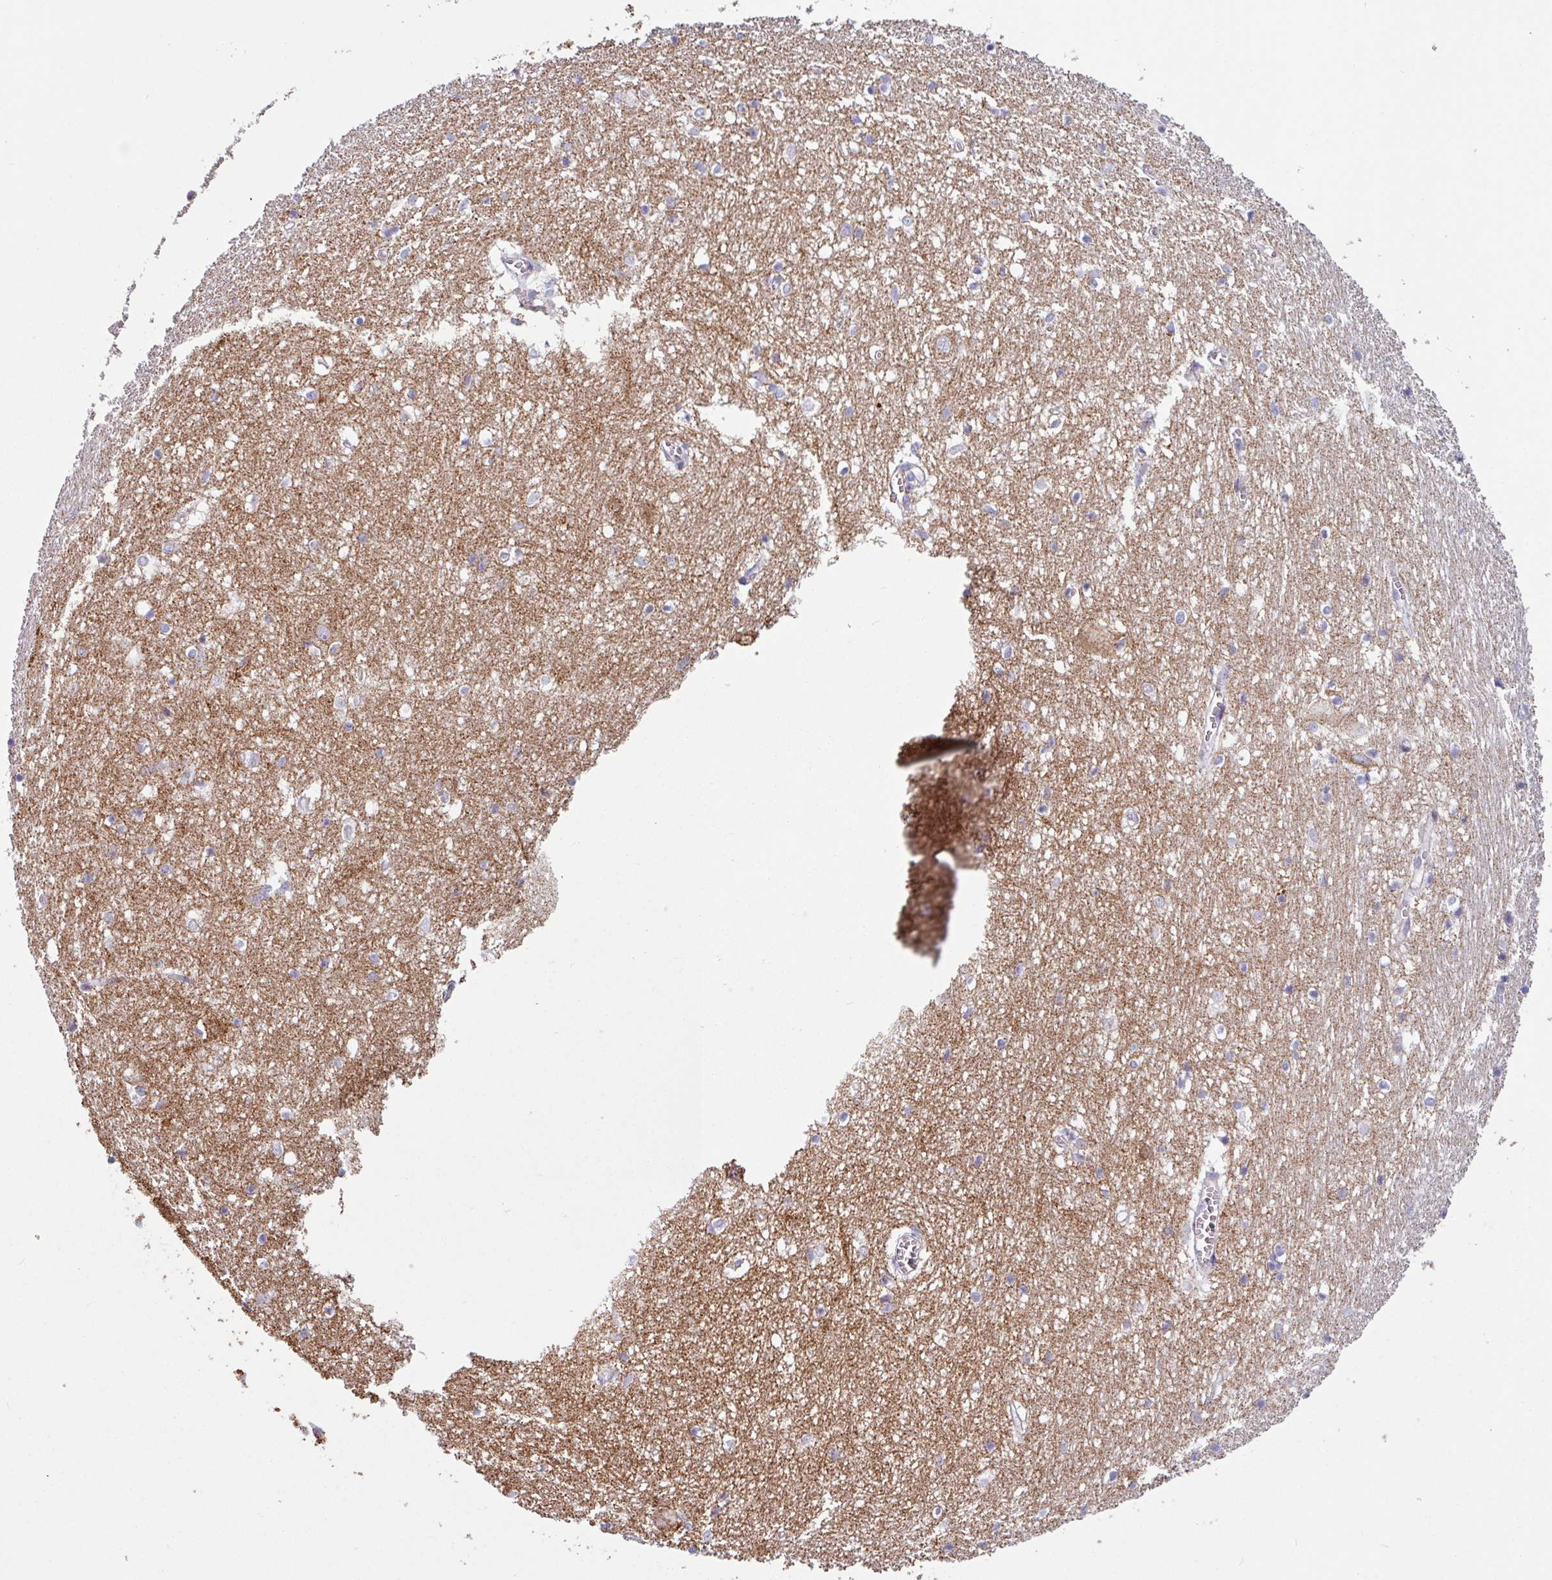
{"staining": {"intensity": "negative", "quantity": "none", "location": "none"}, "tissue": "hippocampus", "cell_type": "Glial cells", "image_type": "normal", "snomed": [{"axis": "morphology", "description": "Normal tissue, NOS"}, {"axis": "topography", "description": "Hippocampus"}], "caption": "Immunohistochemistry of normal human hippocampus exhibits no positivity in glial cells. Brightfield microscopy of immunohistochemistry stained with DAB (brown) and hematoxylin (blue), captured at high magnification.", "gene": "CAMK1", "patient": {"sex": "female", "age": 64}}